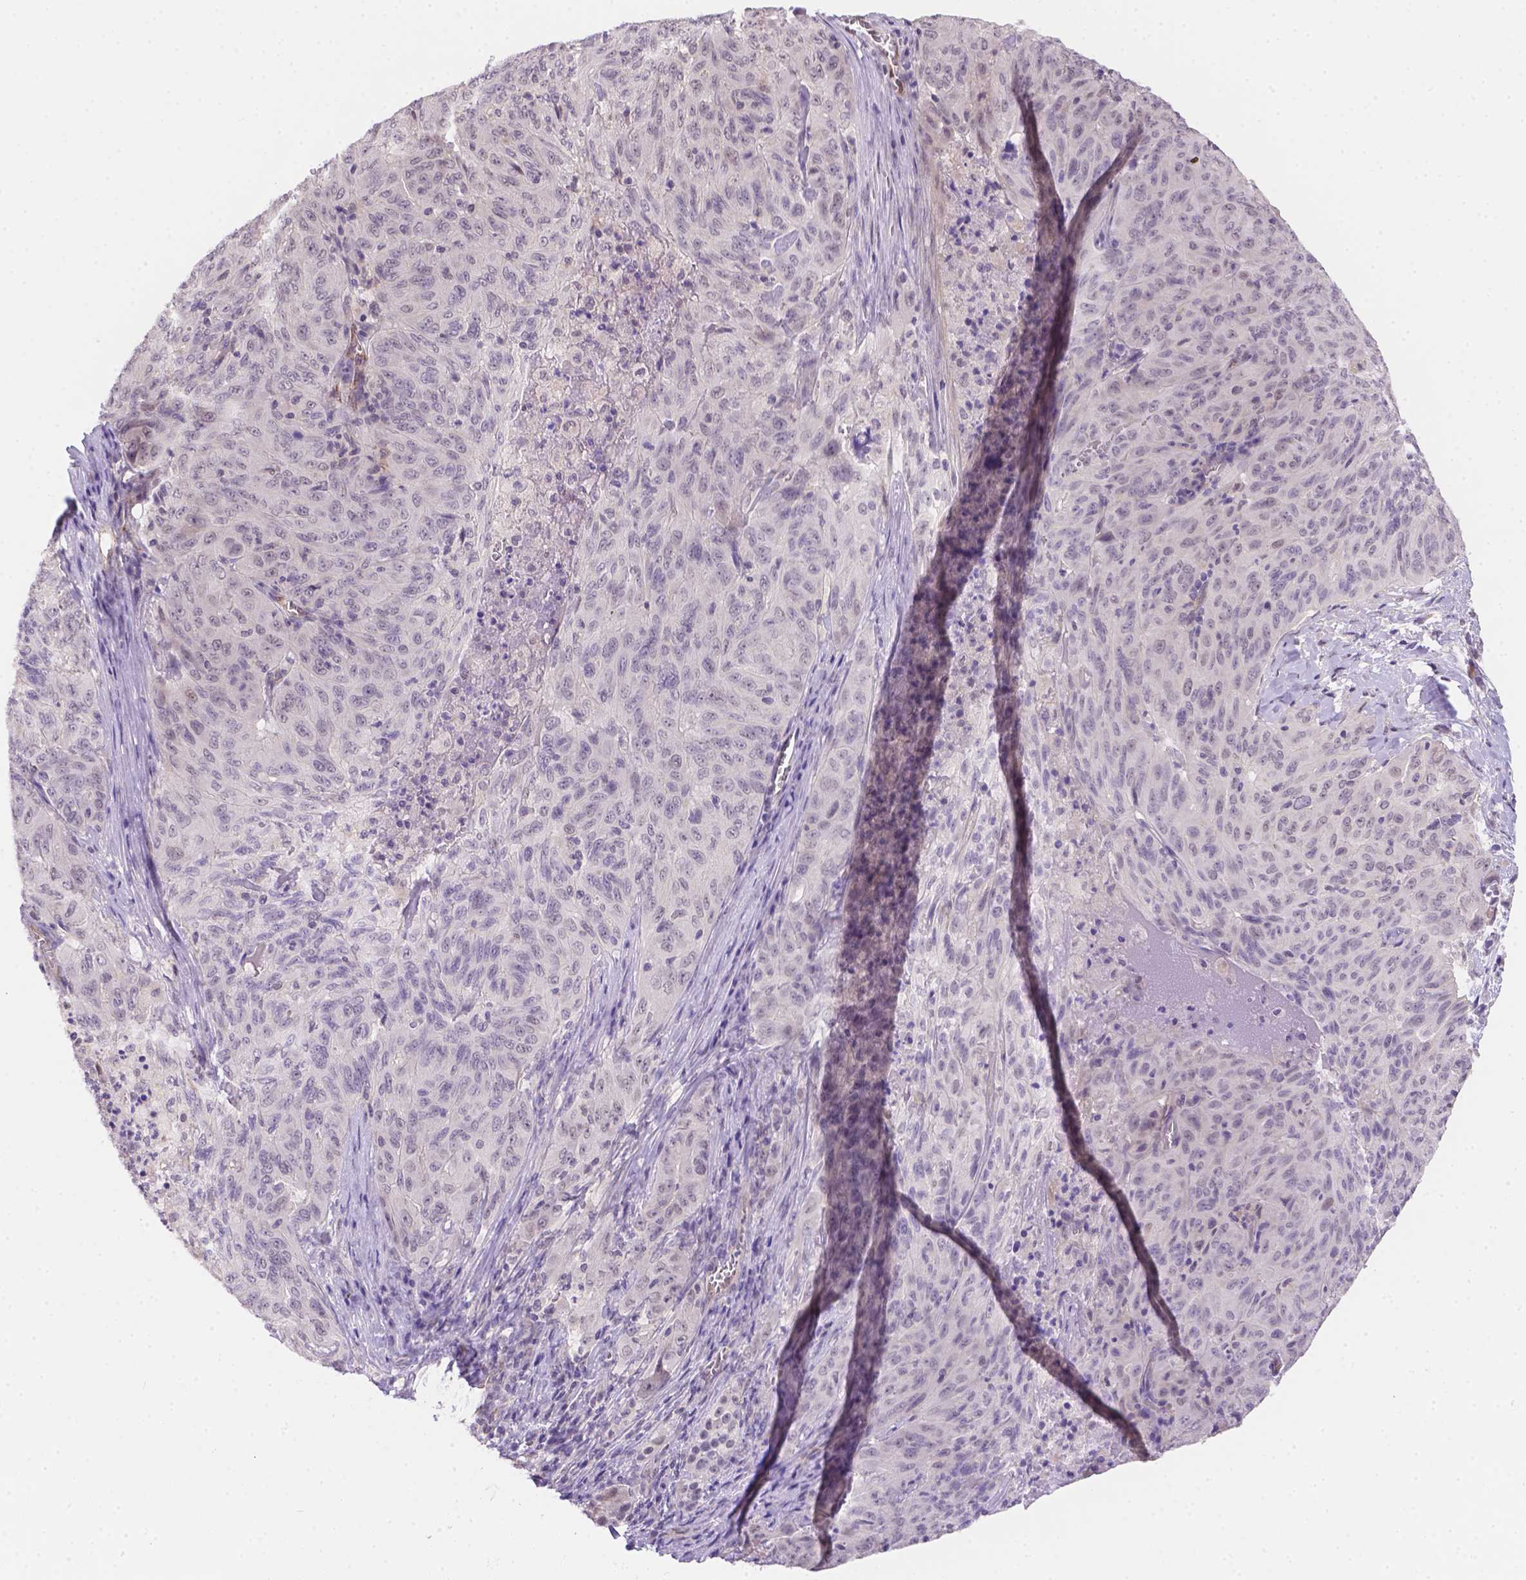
{"staining": {"intensity": "negative", "quantity": "none", "location": "none"}, "tissue": "pancreatic cancer", "cell_type": "Tumor cells", "image_type": "cancer", "snomed": [{"axis": "morphology", "description": "Adenocarcinoma, NOS"}, {"axis": "topography", "description": "Pancreas"}], "caption": "Pancreatic cancer (adenocarcinoma) was stained to show a protein in brown. There is no significant expression in tumor cells. (DAB (3,3'-diaminobenzidine) IHC, high magnification).", "gene": "NXPE2", "patient": {"sex": "male", "age": 63}}